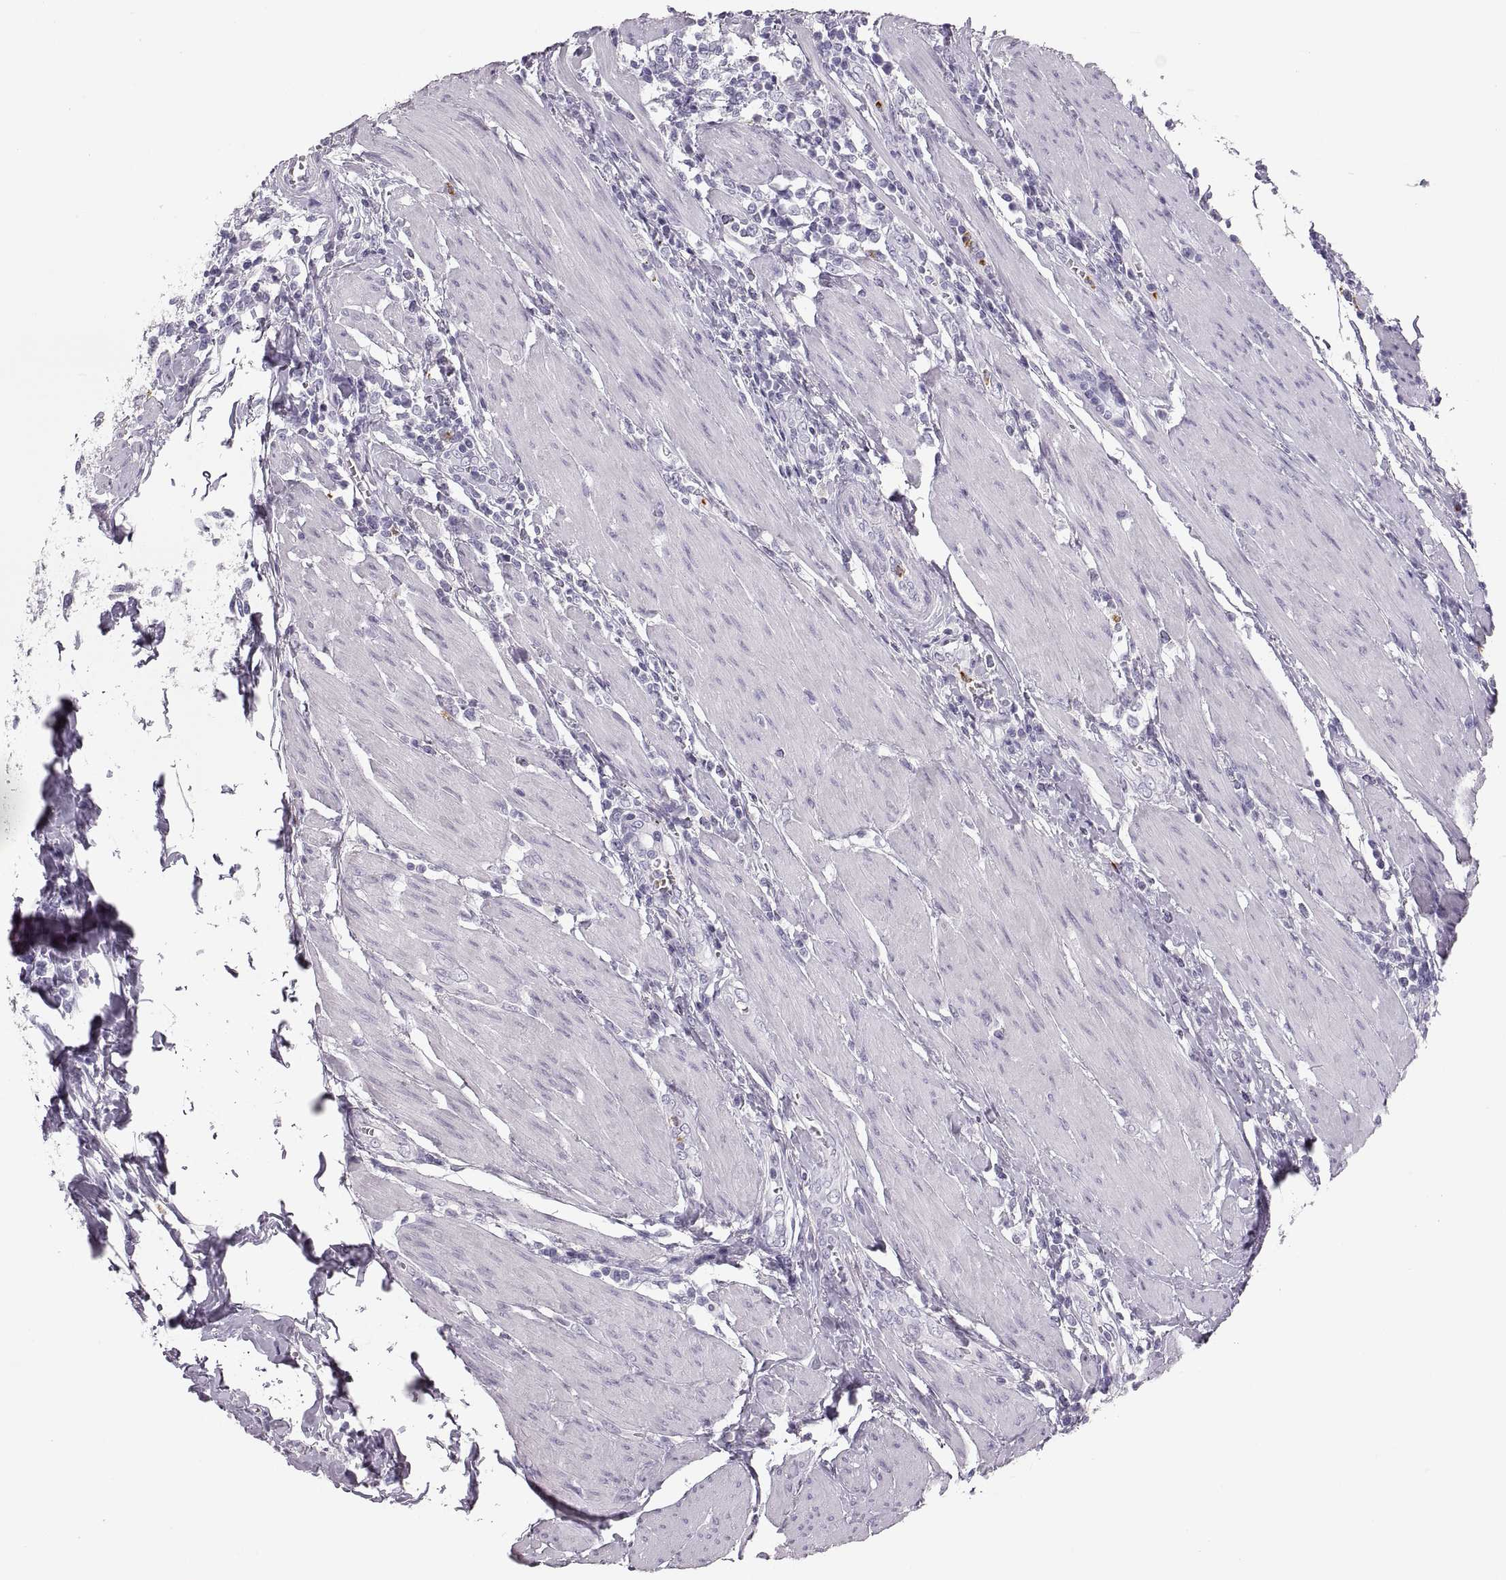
{"staining": {"intensity": "negative", "quantity": "none", "location": "none"}, "tissue": "urothelial cancer", "cell_type": "Tumor cells", "image_type": "cancer", "snomed": [{"axis": "morphology", "description": "Urothelial carcinoma, High grade"}, {"axis": "topography", "description": "Urinary bladder"}], "caption": "This is an immunohistochemistry histopathology image of high-grade urothelial carcinoma. There is no expression in tumor cells.", "gene": "MILR1", "patient": {"sex": "female", "age": 58}}